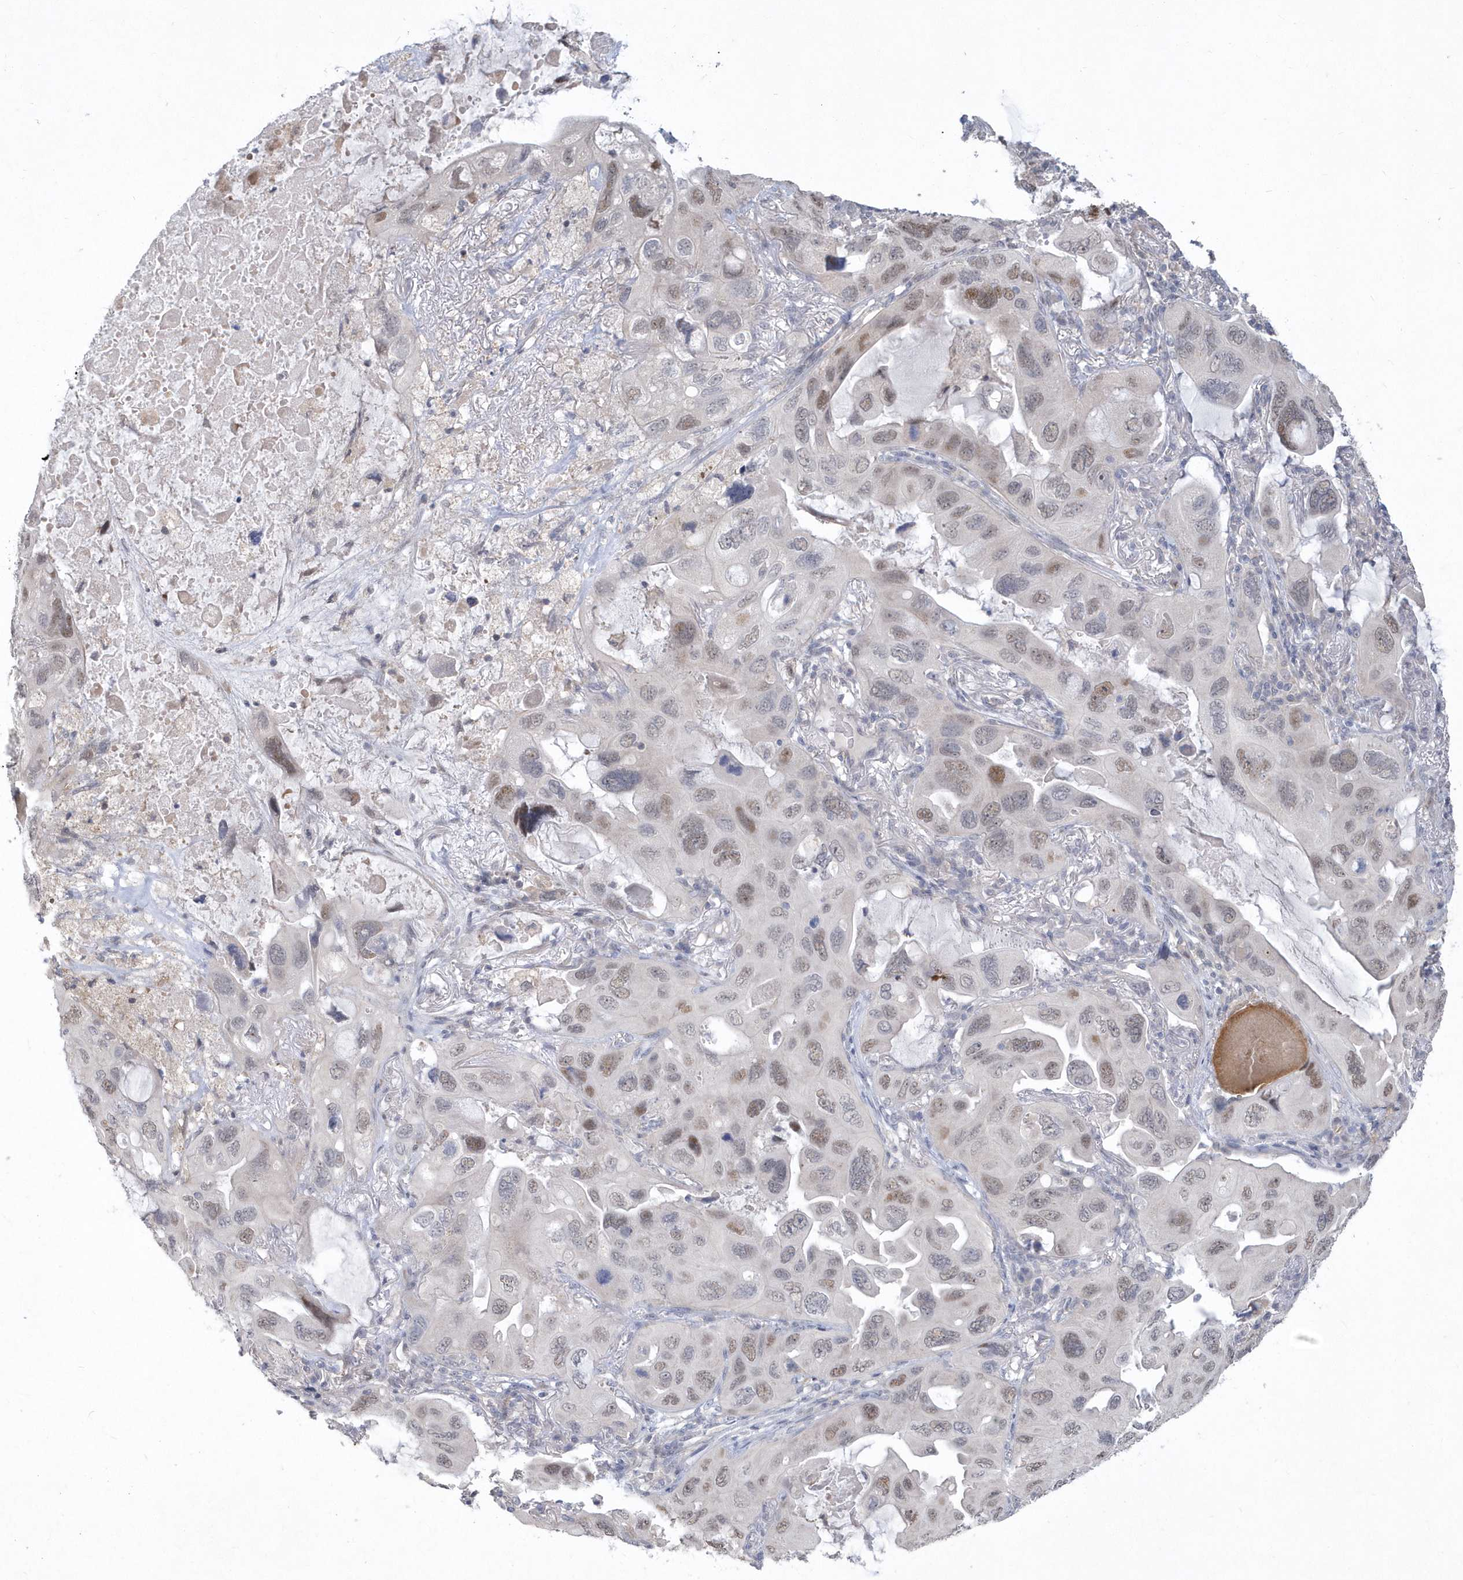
{"staining": {"intensity": "weak", "quantity": "25%-75%", "location": "nuclear"}, "tissue": "lung cancer", "cell_type": "Tumor cells", "image_type": "cancer", "snomed": [{"axis": "morphology", "description": "Squamous cell carcinoma, NOS"}, {"axis": "topography", "description": "Lung"}], "caption": "Lung squamous cell carcinoma was stained to show a protein in brown. There is low levels of weak nuclear positivity in about 25%-75% of tumor cells. The staining was performed using DAB to visualize the protein expression in brown, while the nuclei were stained in blue with hematoxylin (Magnification: 20x).", "gene": "TSPEAR", "patient": {"sex": "female", "age": 73}}